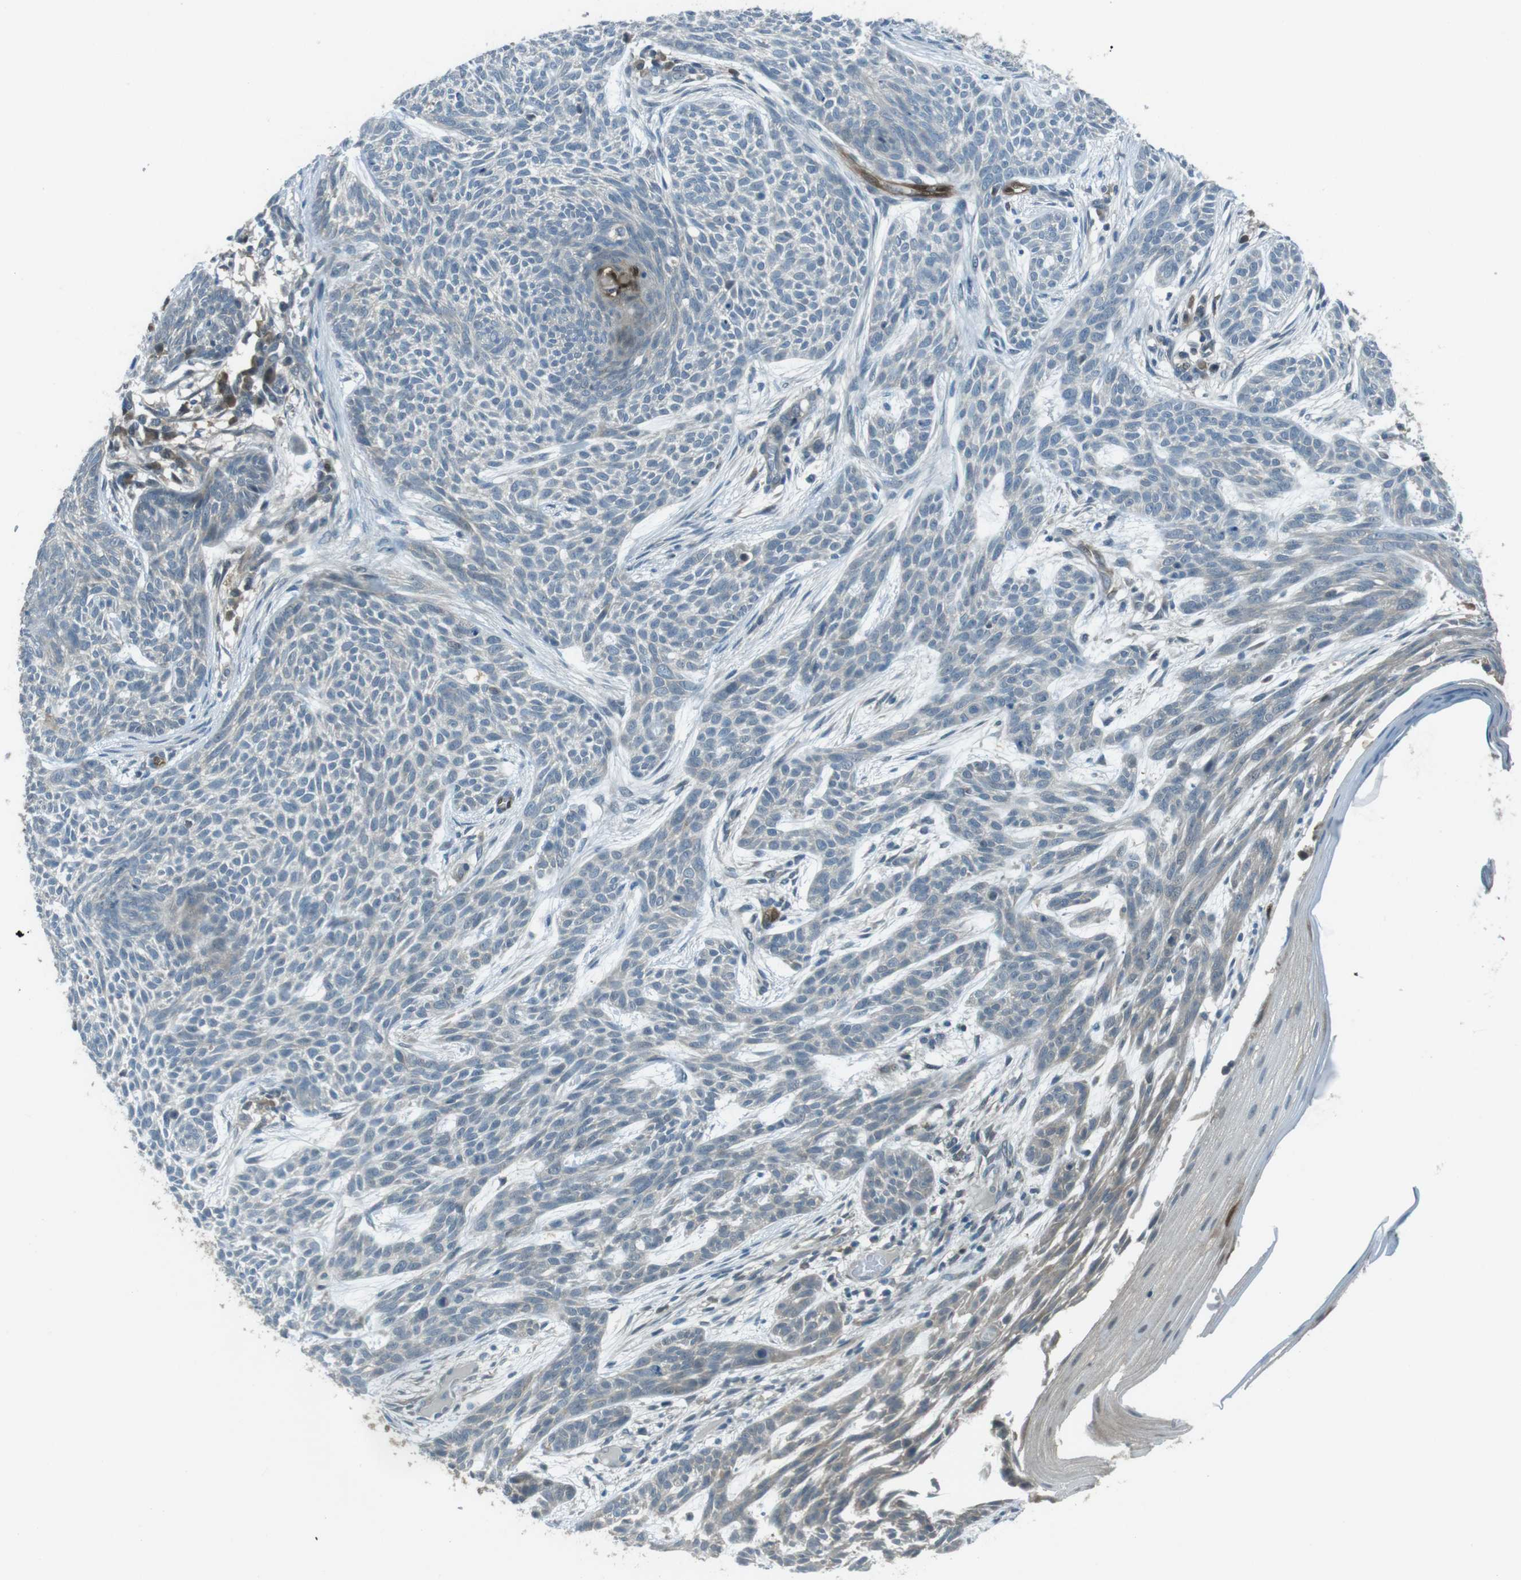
{"staining": {"intensity": "negative", "quantity": "none", "location": "none"}, "tissue": "skin cancer", "cell_type": "Tumor cells", "image_type": "cancer", "snomed": [{"axis": "morphology", "description": "Basal cell carcinoma"}, {"axis": "topography", "description": "Skin"}], "caption": "Immunohistochemical staining of basal cell carcinoma (skin) shows no significant staining in tumor cells.", "gene": "MFAP3", "patient": {"sex": "female", "age": 59}}